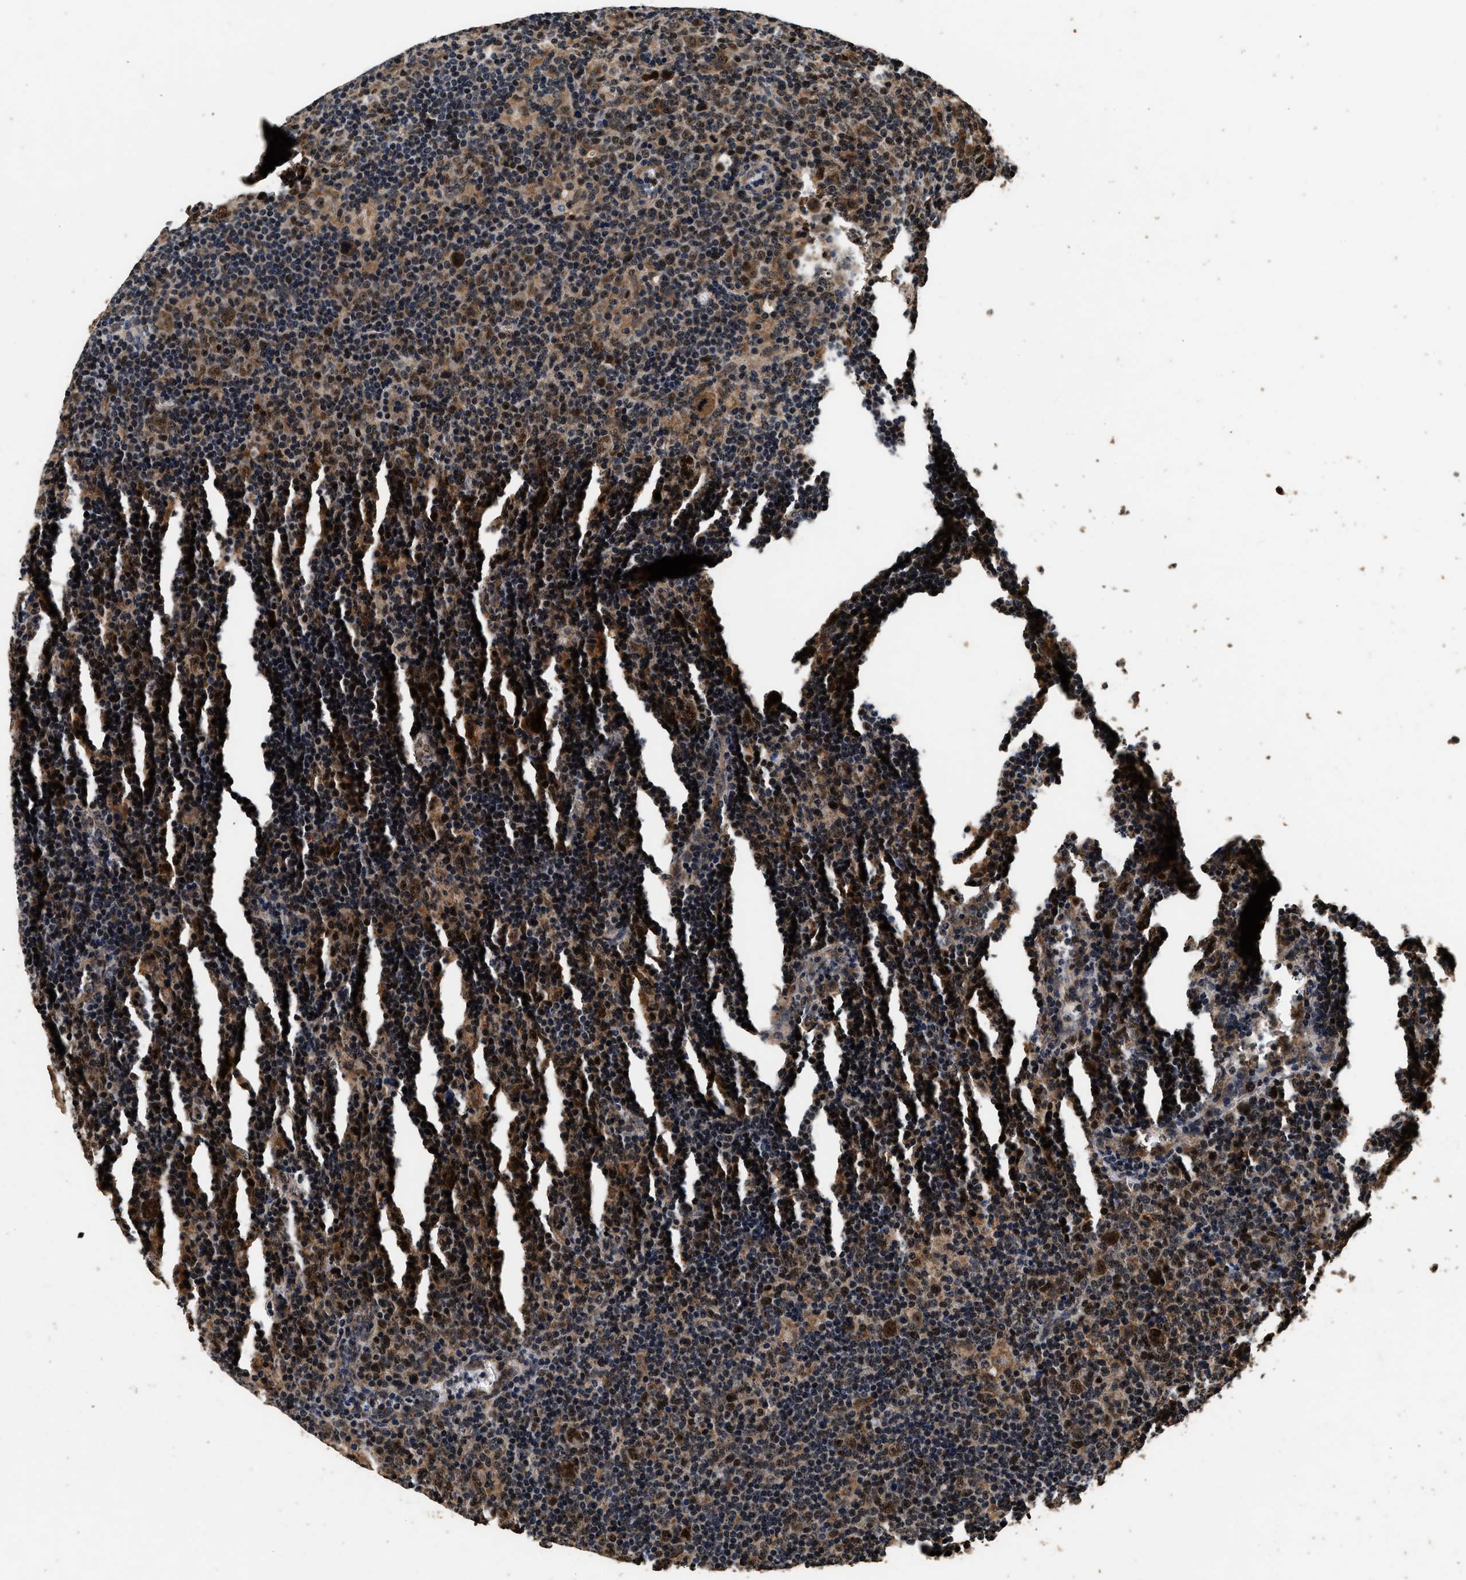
{"staining": {"intensity": "strong", "quantity": ">75%", "location": "cytoplasmic/membranous,nuclear"}, "tissue": "lymphoma", "cell_type": "Tumor cells", "image_type": "cancer", "snomed": [{"axis": "morphology", "description": "Hodgkin's disease, NOS"}, {"axis": "topography", "description": "Lymph node"}], "caption": "This micrograph demonstrates immunohistochemistry (IHC) staining of Hodgkin's disease, with high strong cytoplasmic/membranous and nuclear positivity in approximately >75% of tumor cells.", "gene": "CSTF1", "patient": {"sex": "female", "age": 57}}